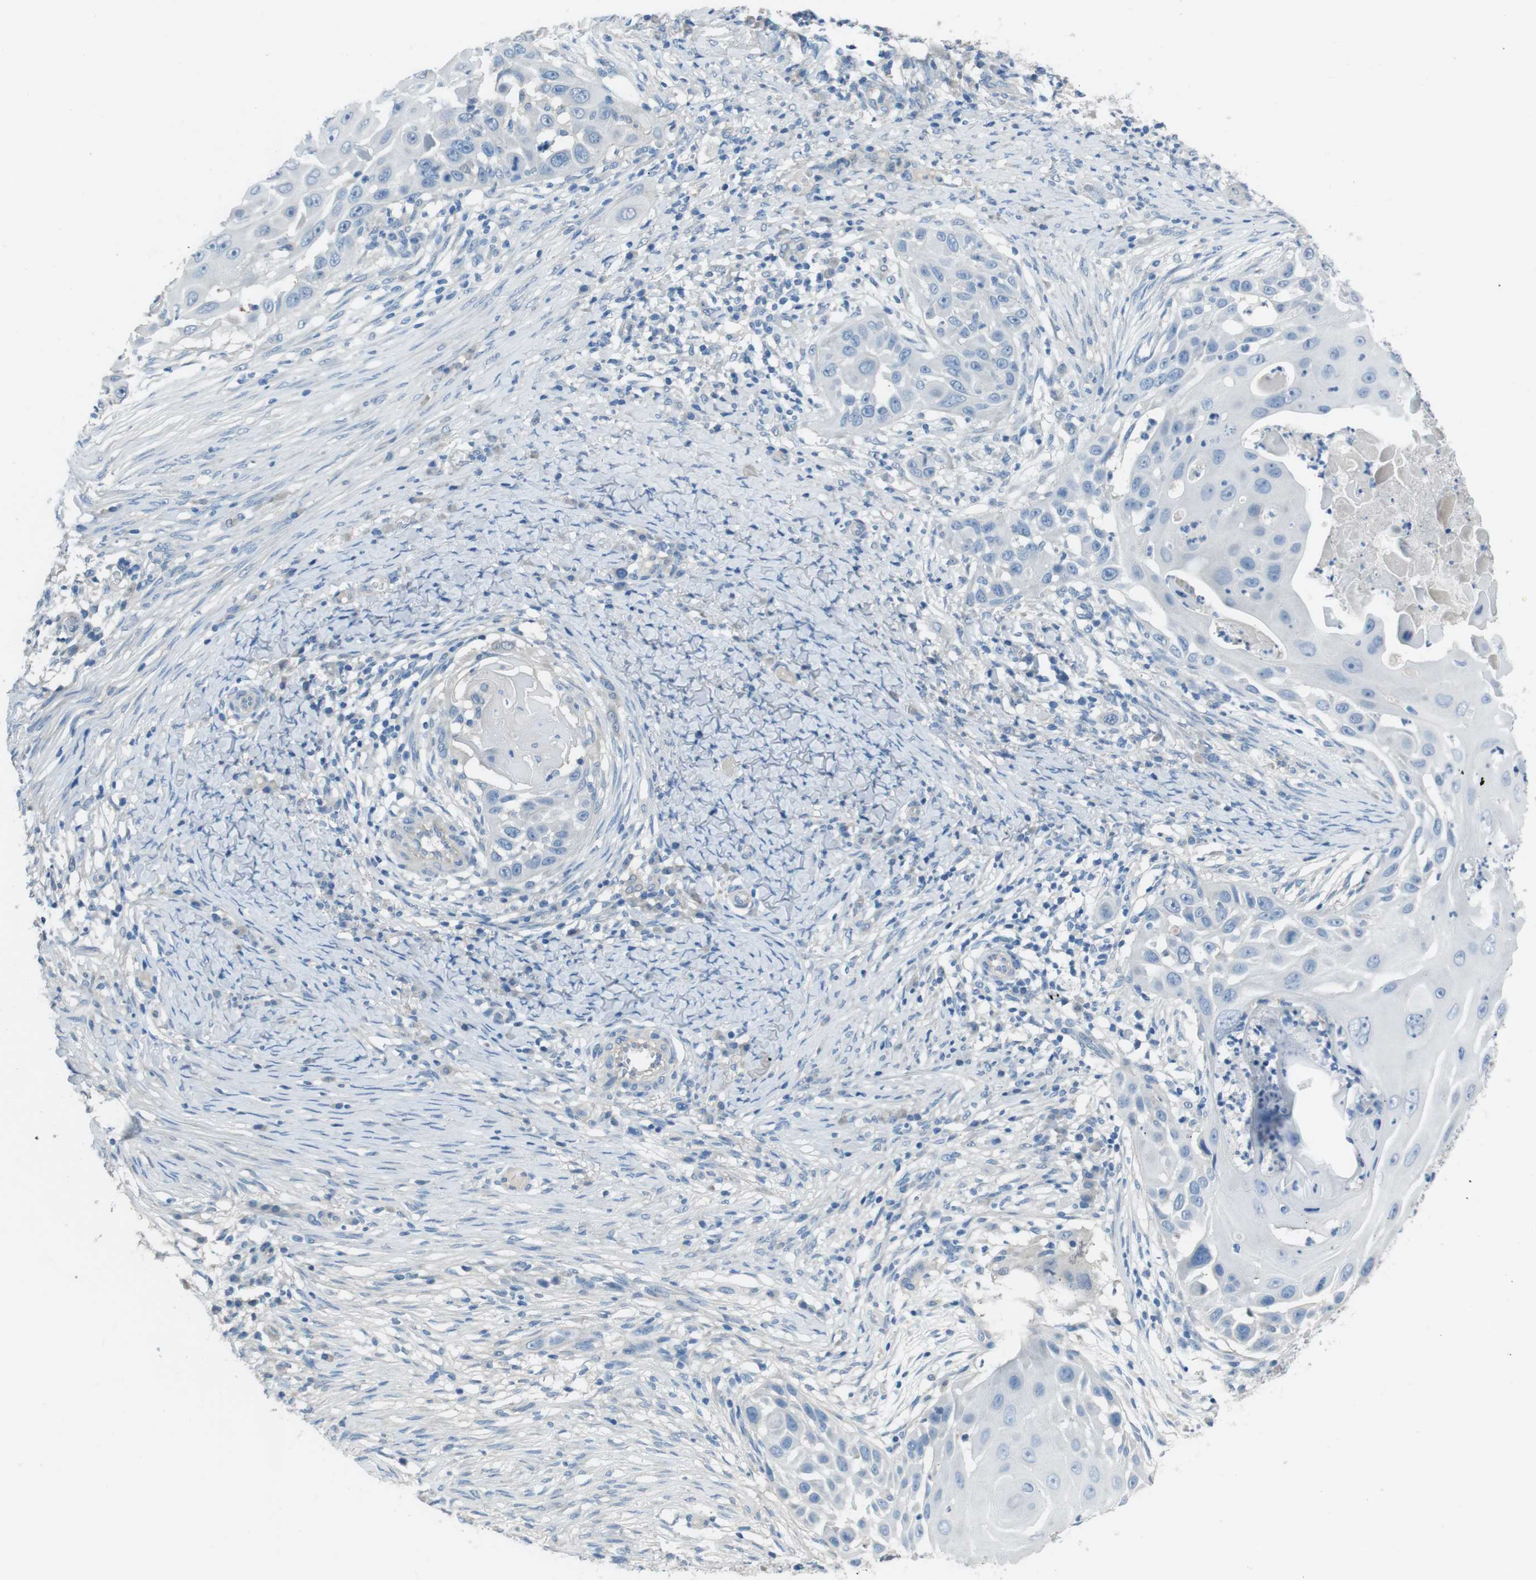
{"staining": {"intensity": "negative", "quantity": "none", "location": "none"}, "tissue": "skin cancer", "cell_type": "Tumor cells", "image_type": "cancer", "snomed": [{"axis": "morphology", "description": "Squamous cell carcinoma, NOS"}, {"axis": "topography", "description": "Skin"}], "caption": "Tumor cells are negative for protein expression in human skin cancer (squamous cell carcinoma). Nuclei are stained in blue.", "gene": "CYP2C8", "patient": {"sex": "female", "age": 44}}